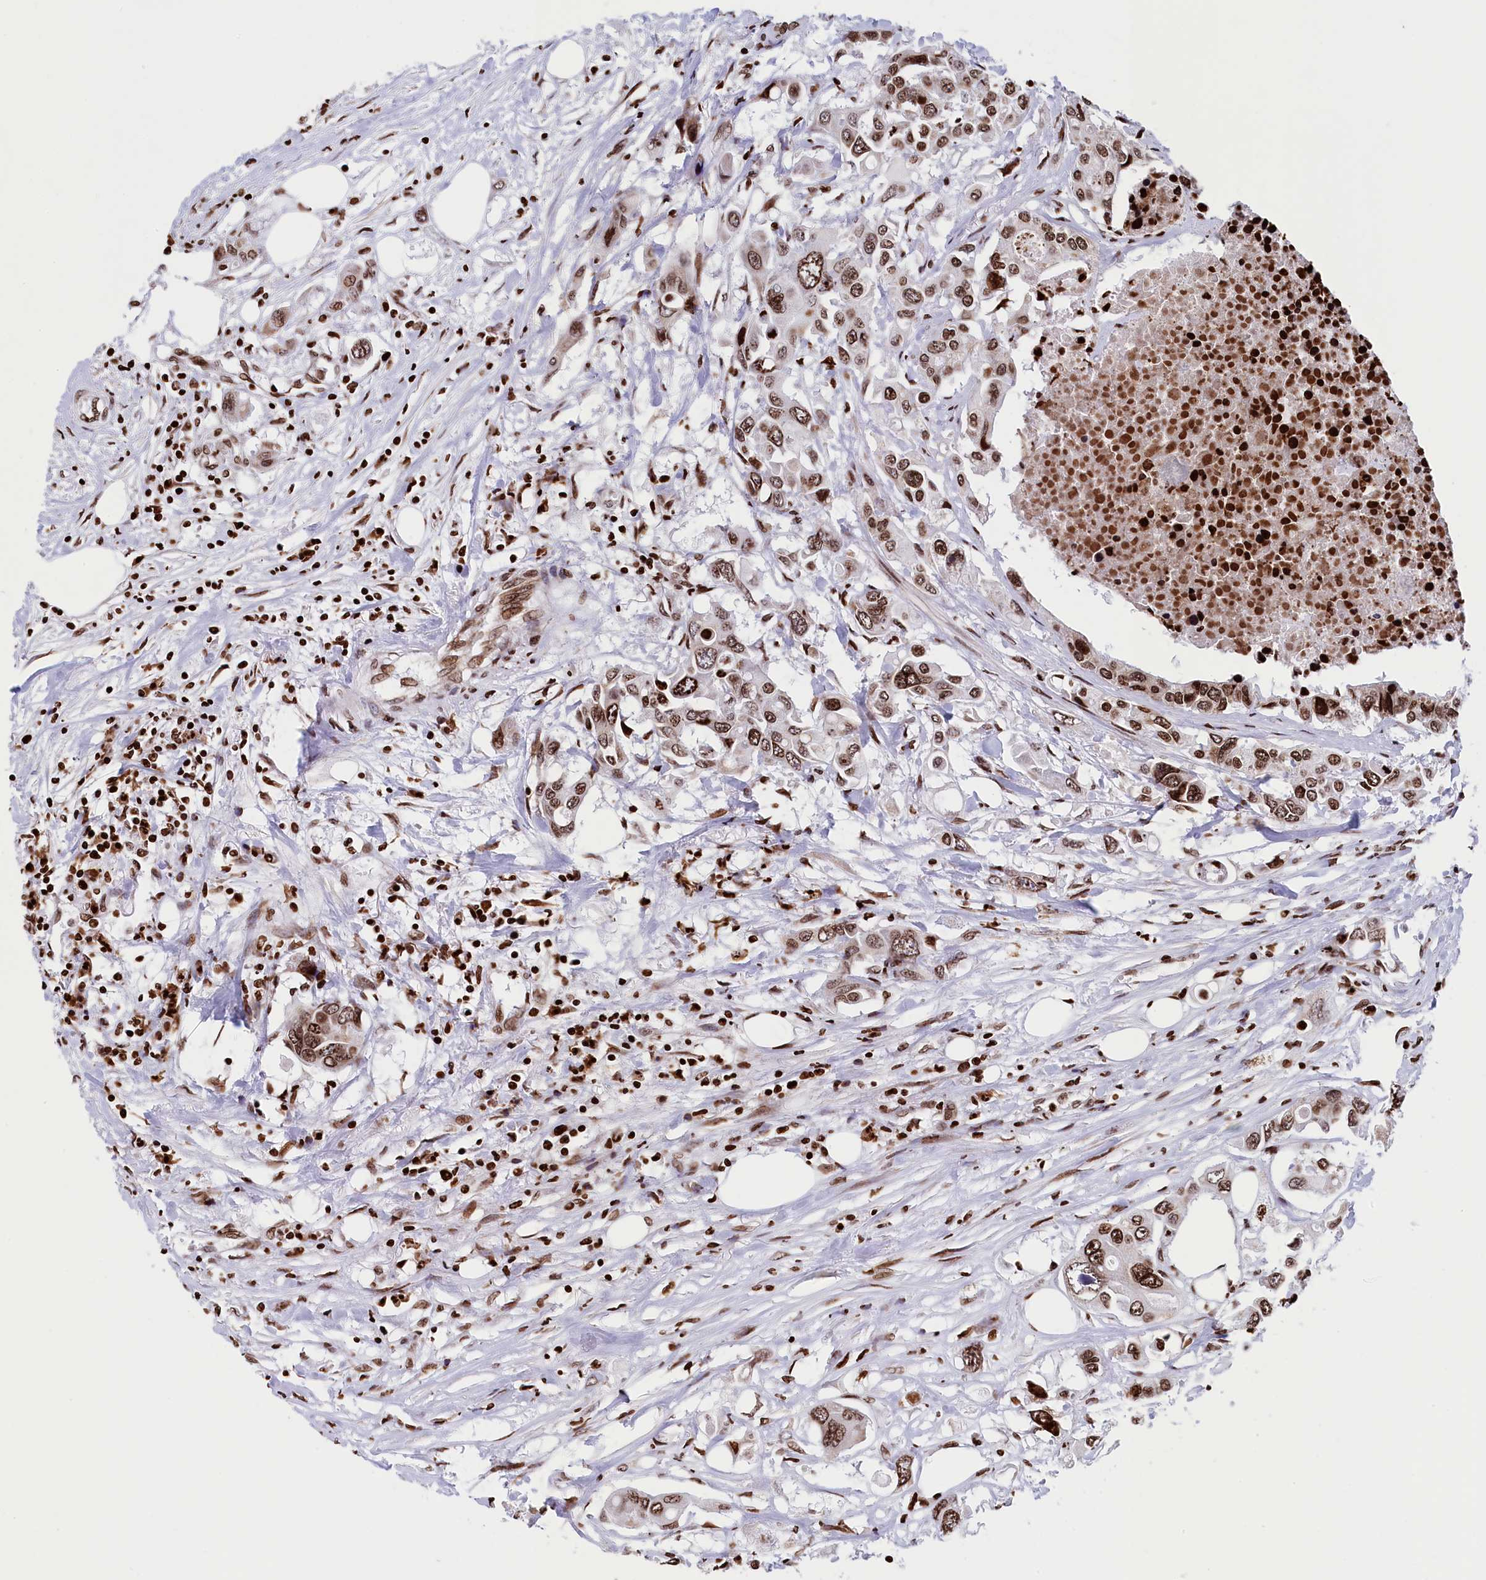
{"staining": {"intensity": "moderate", "quantity": ">75%", "location": "nuclear"}, "tissue": "colorectal cancer", "cell_type": "Tumor cells", "image_type": "cancer", "snomed": [{"axis": "morphology", "description": "Adenocarcinoma, NOS"}, {"axis": "topography", "description": "Colon"}], "caption": "Moderate nuclear positivity for a protein is seen in approximately >75% of tumor cells of colorectal adenocarcinoma using IHC.", "gene": "TIMM29", "patient": {"sex": "male", "age": 77}}